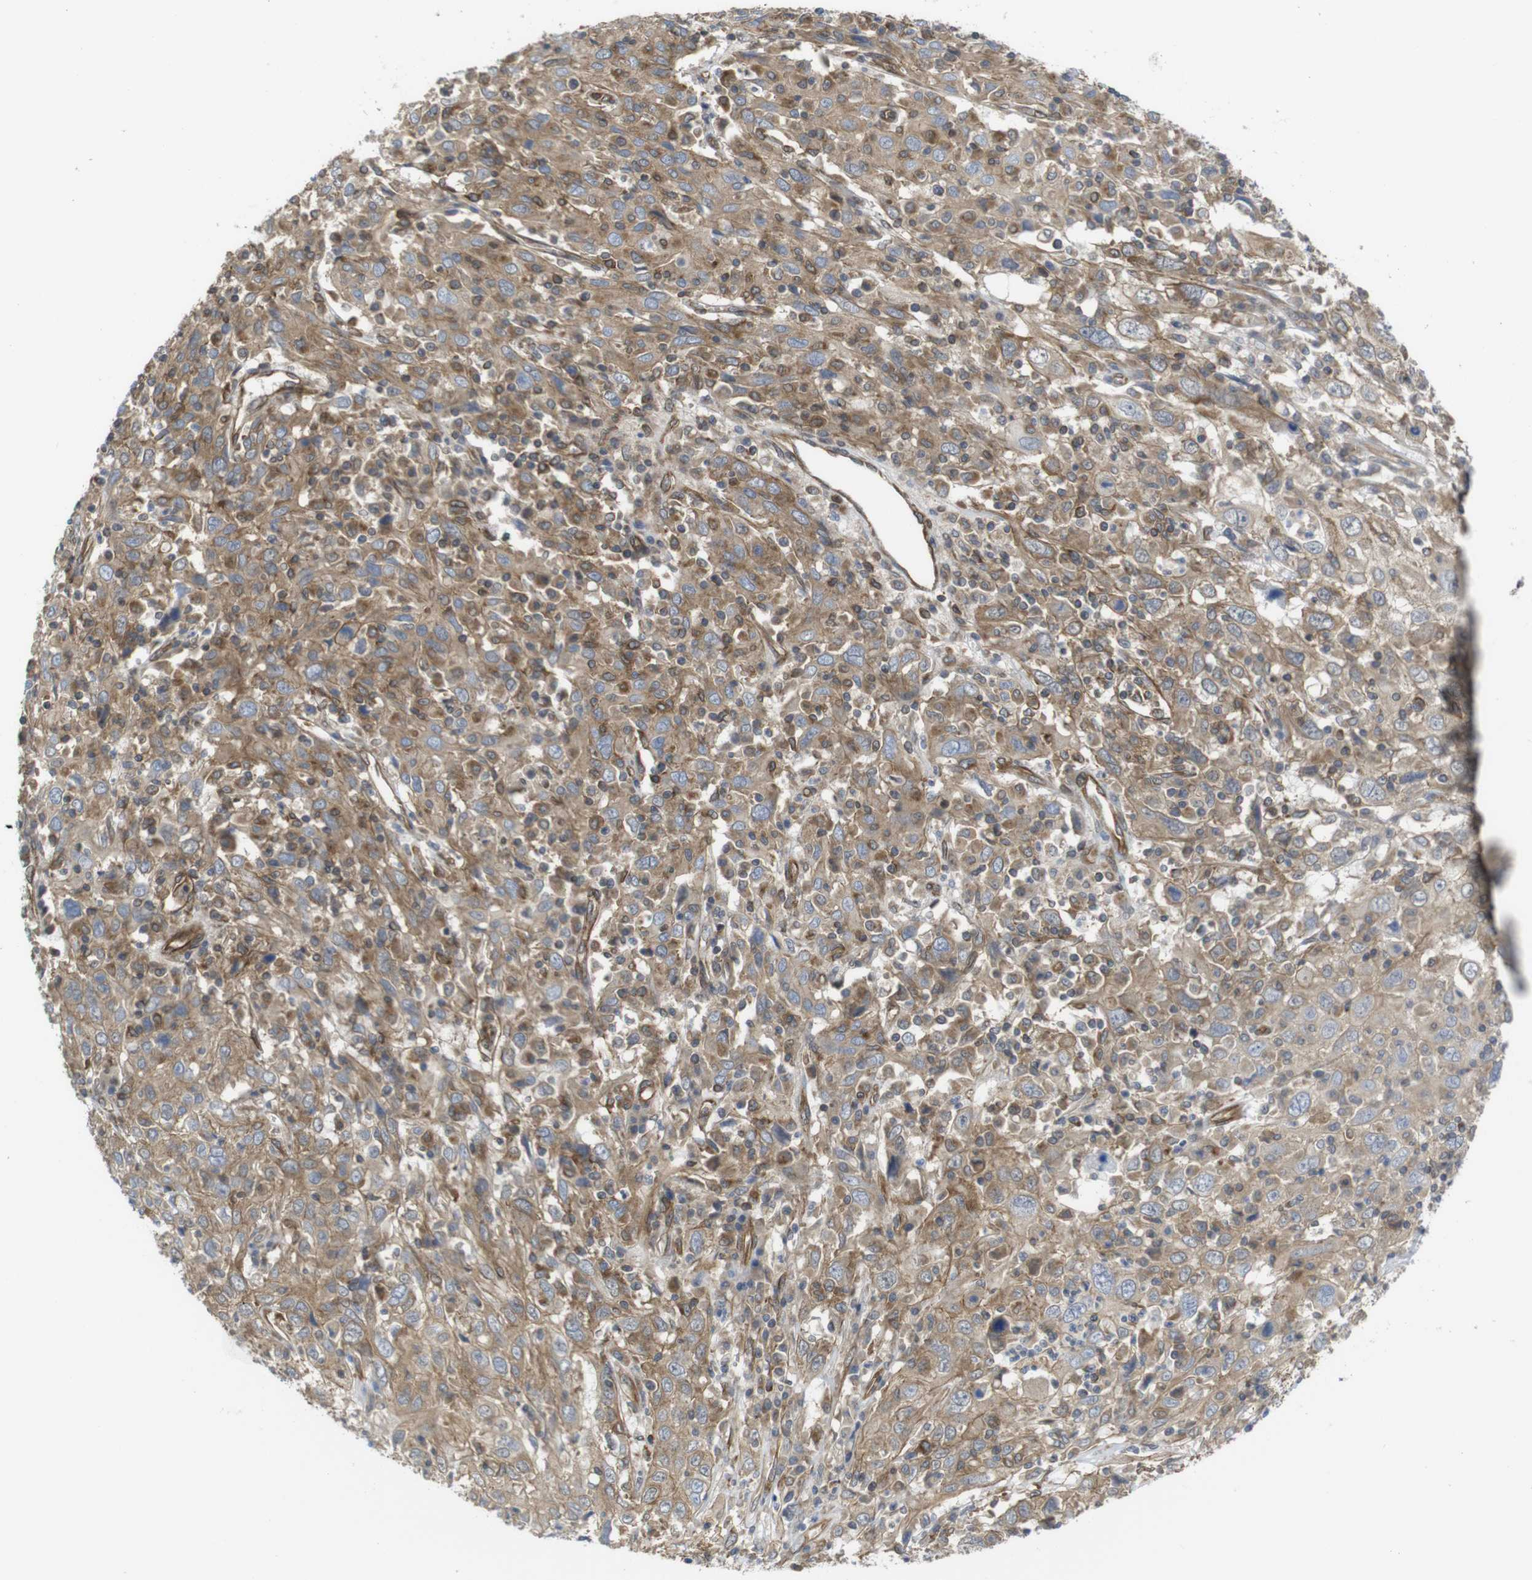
{"staining": {"intensity": "moderate", "quantity": ">75%", "location": "cytoplasmic/membranous"}, "tissue": "cervical cancer", "cell_type": "Tumor cells", "image_type": "cancer", "snomed": [{"axis": "morphology", "description": "Squamous cell carcinoma, NOS"}, {"axis": "topography", "description": "Cervix"}], "caption": "Approximately >75% of tumor cells in cervical squamous cell carcinoma reveal moderate cytoplasmic/membranous protein staining as visualized by brown immunohistochemical staining.", "gene": "ZDHHC5", "patient": {"sex": "female", "age": 46}}